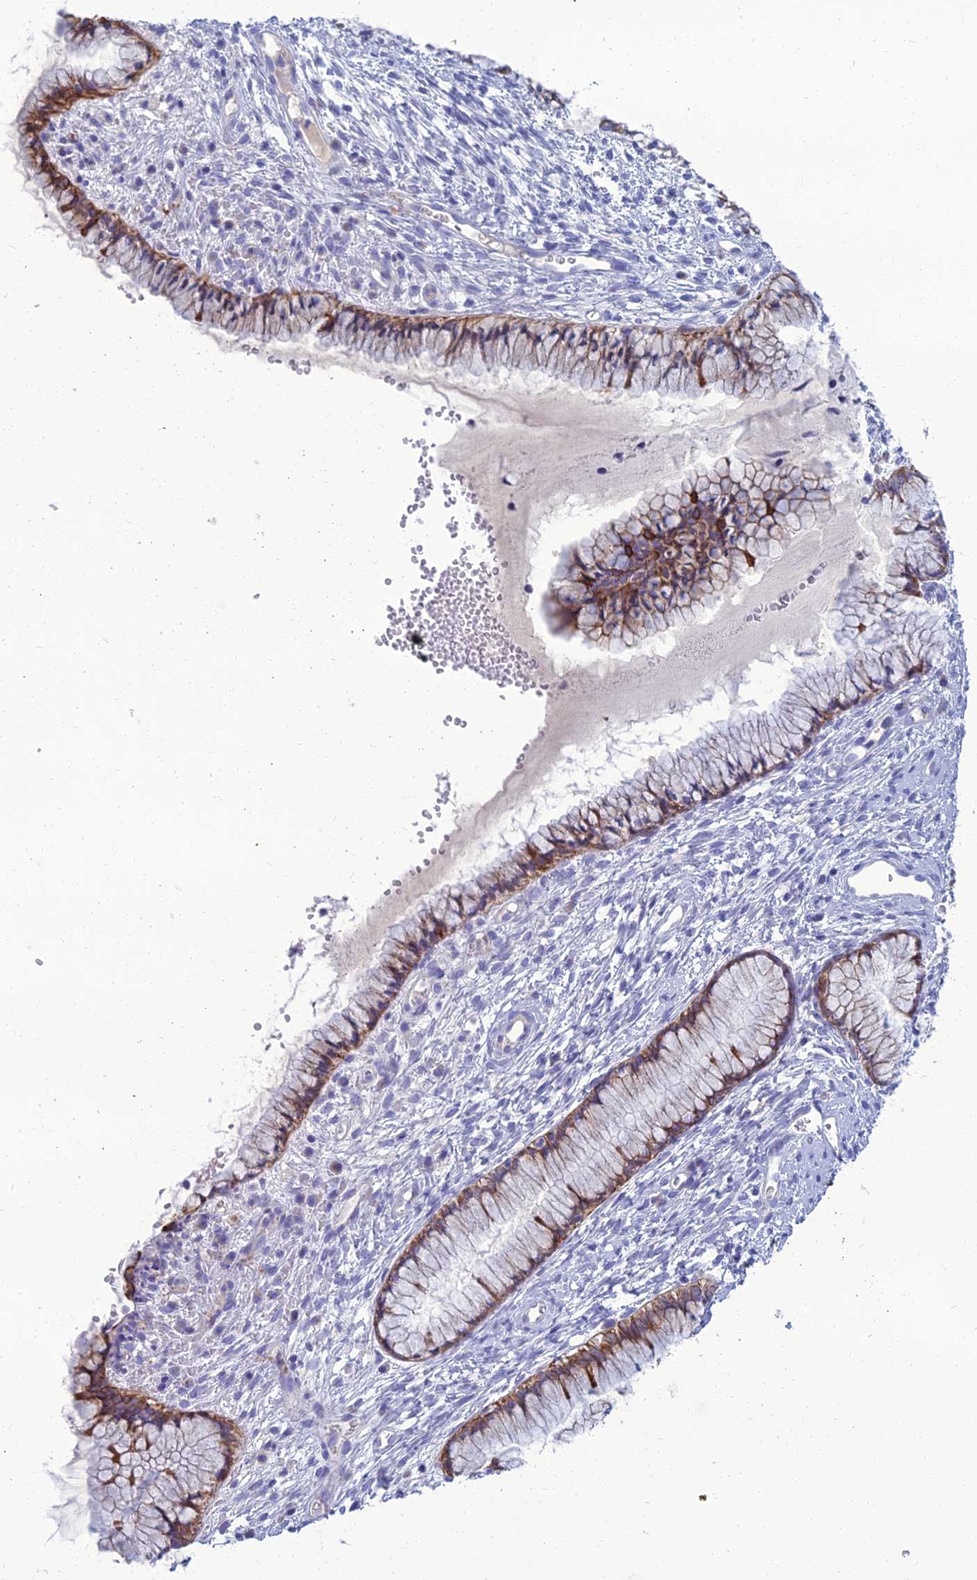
{"staining": {"intensity": "moderate", "quantity": ">75%", "location": "cytoplasmic/membranous"}, "tissue": "cervix", "cell_type": "Glandular cells", "image_type": "normal", "snomed": [{"axis": "morphology", "description": "Normal tissue, NOS"}, {"axis": "topography", "description": "Cervix"}], "caption": "Immunohistochemical staining of unremarkable cervix demonstrates >75% levels of moderate cytoplasmic/membranous protein staining in approximately >75% of glandular cells.", "gene": "SPTLC3", "patient": {"sex": "female", "age": 42}}